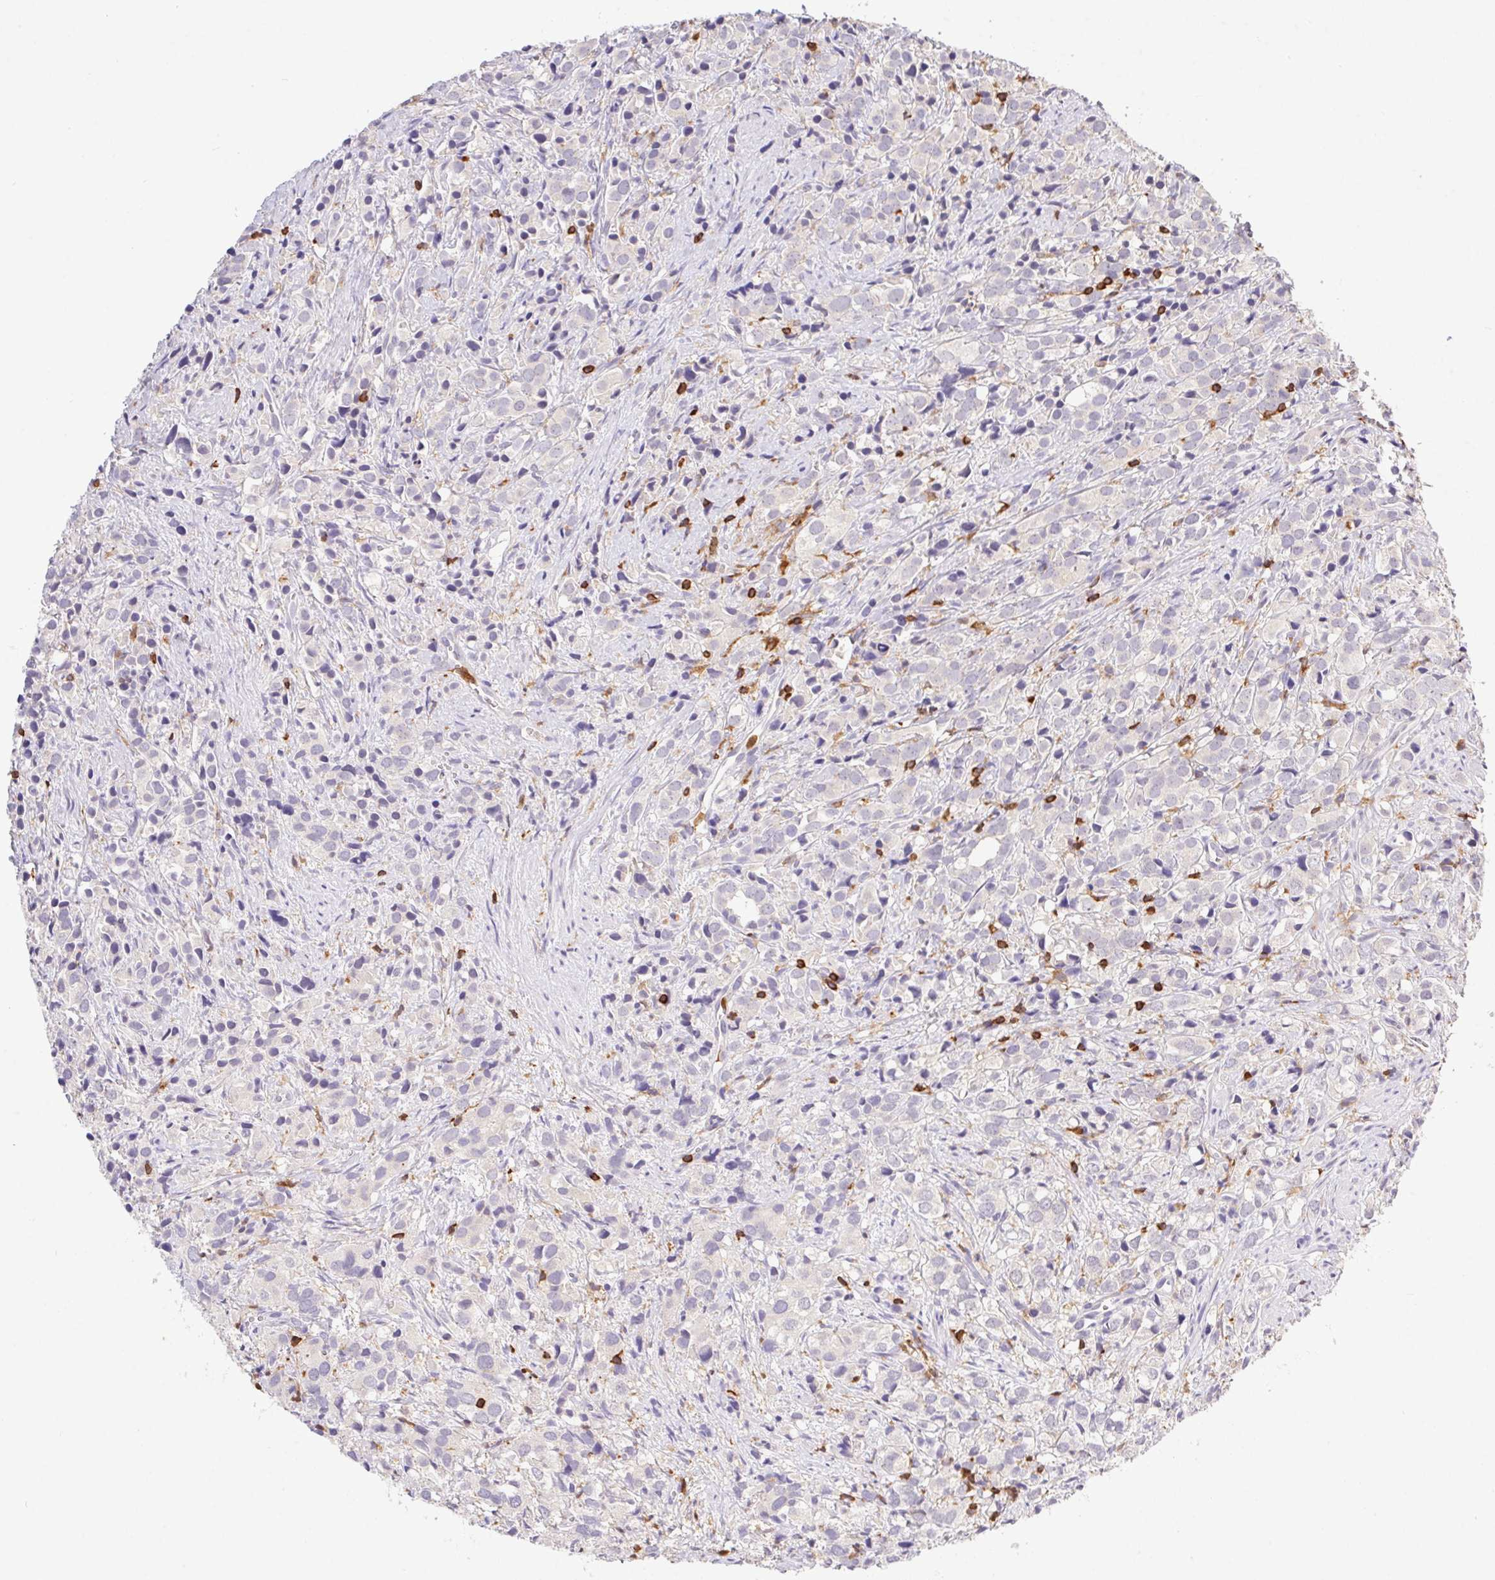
{"staining": {"intensity": "negative", "quantity": "none", "location": "none"}, "tissue": "prostate cancer", "cell_type": "Tumor cells", "image_type": "cancer", "snomed": [{"axis": "morphology", "description": "Adenocarcinoma, High grade"}, {"axis": "topography", "description": "Prostate"}], "caption": "This is an IHC image of human high-grade adenocarcinoma (prostate). There is no expression in tumor cells.", "gene": "APBB1IP", "patient": {"sex": "male", "age": 86}}